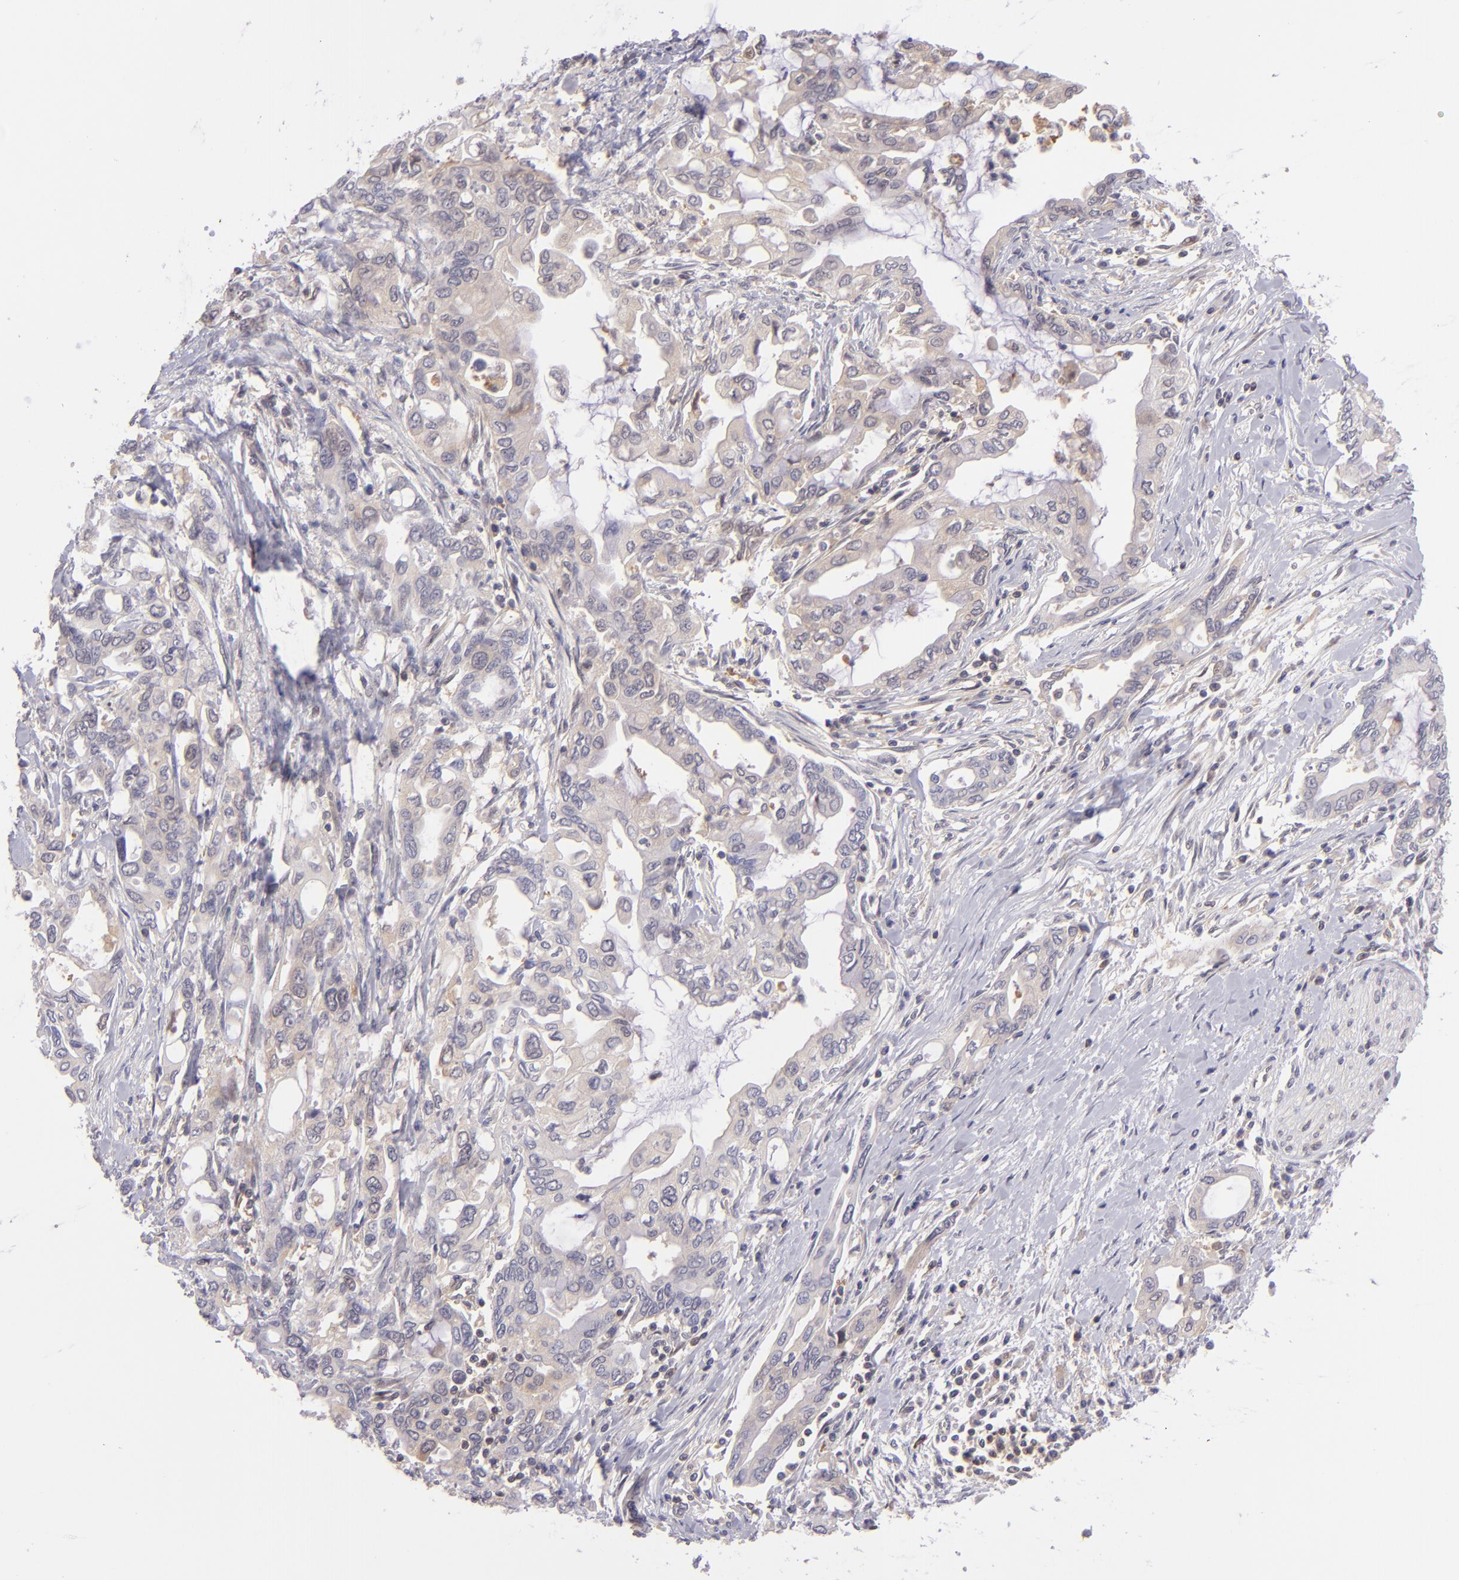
{"staining": {"intensity": "weak", "quantity": "<25%", "location": "cytoplasmic/membranous"}, "tissue": "pancreatic cancer", "cell_type": "Tumor cells", "image_type": "cancer", "snomed": [{"axis": "morphology", "description": "Adenocarcinoma, NOS"}, {"axis": "topography", "description": "Pancreas"}], "caption": "The image reveals no significant staining in tumor cells of pancreatic adenocarcinoma.", "gene": "PTPN13", "patient": {"sex": "female", "age": 57}}